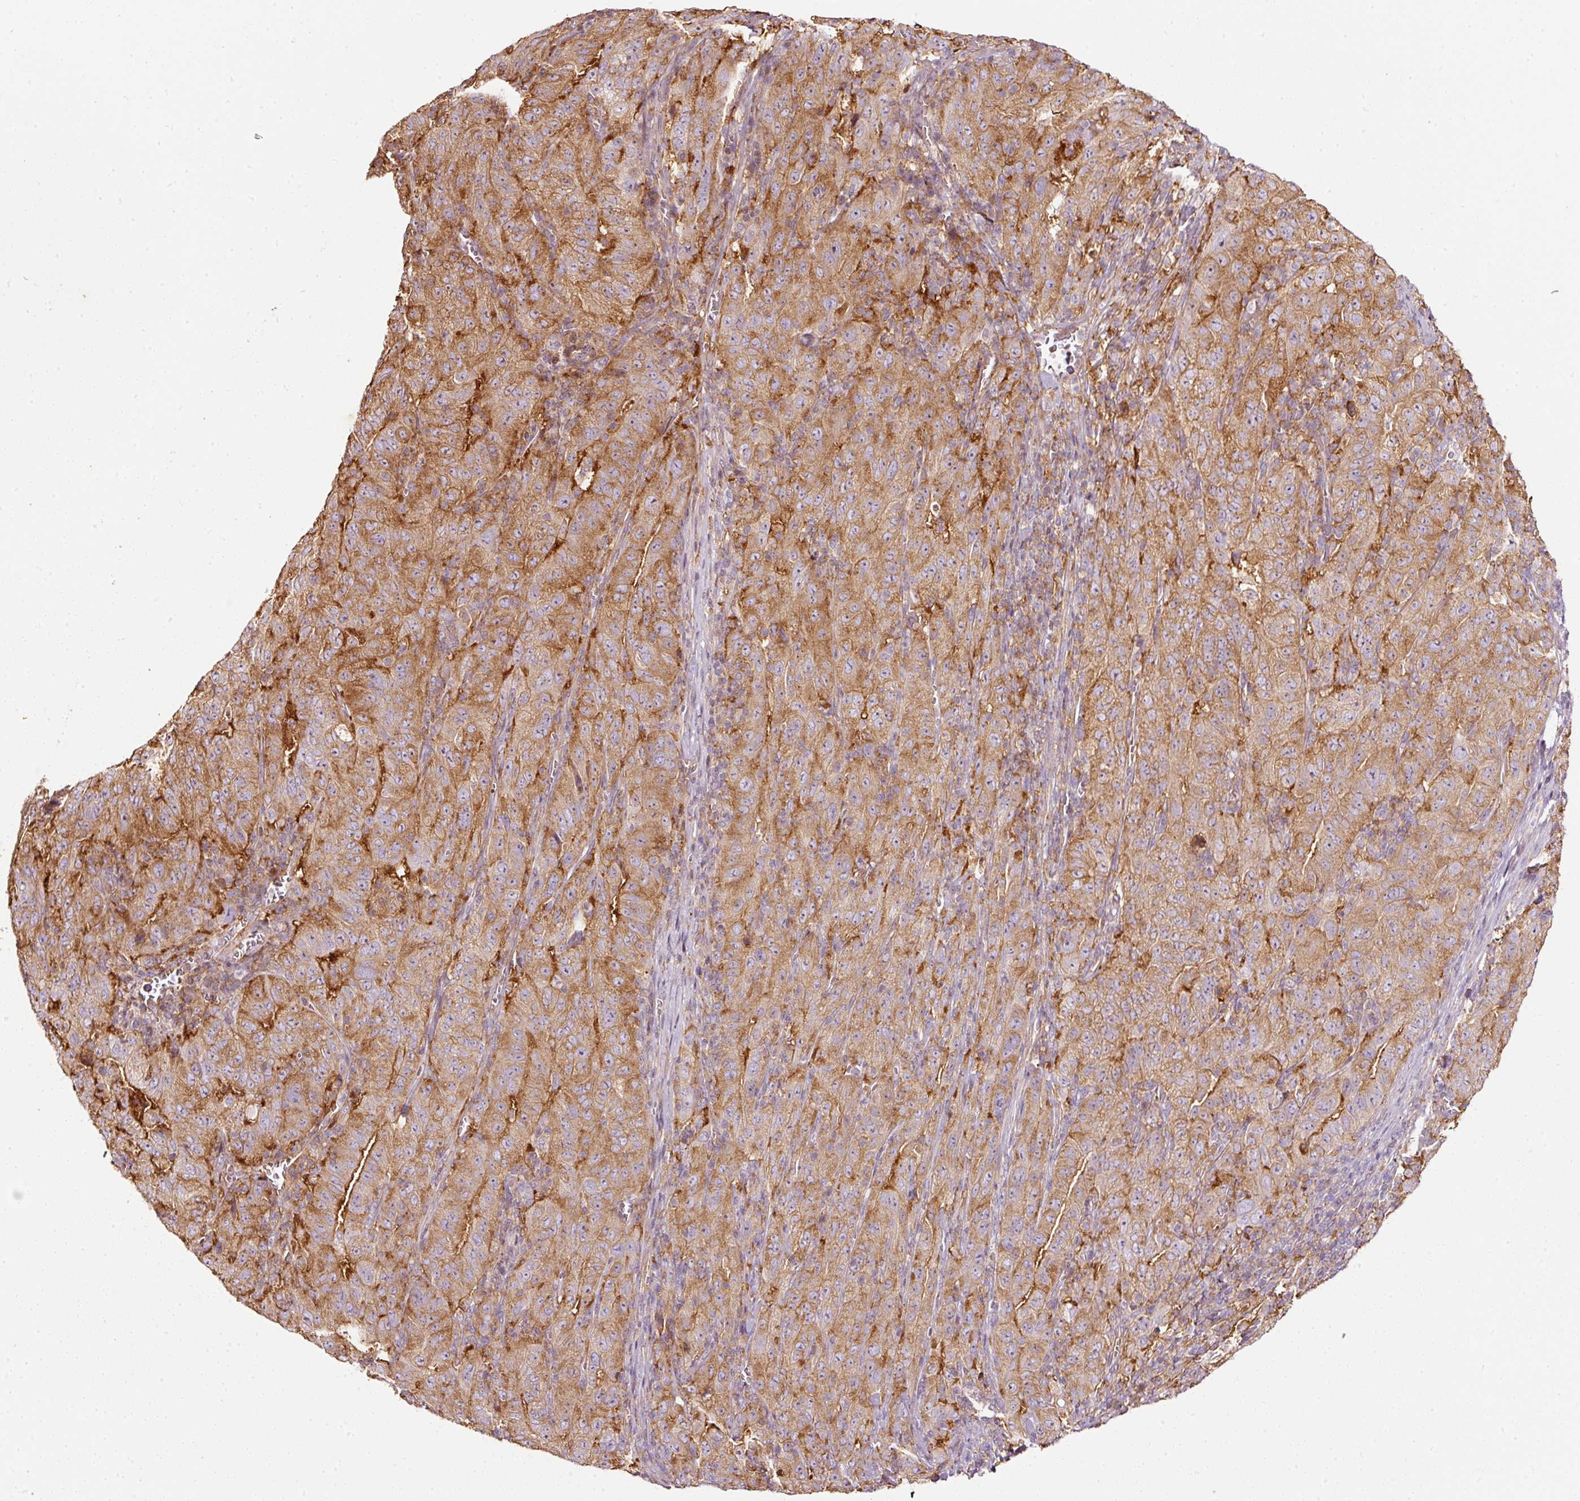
{"staining": {"intensity": "moderate", "quantity": ">75%", "location": "cytoplasmic/membranous"}, "tissue": "pancreatic cancer", "cell_type": "Tumor cells", "image_type": "cancer", "snomed": [{"axis": "morphology", "description": "Adenocarcinoma, NOS"}, {"axis": "topography", "description": "Pancreas"}], "caption": "A medium amount of moderate cytoplasmic/membranous expression is seen in about >75% of tumor cells in adenocarcinoma (pancreatic) tissue. (DAB (3,3'-diaminobenzidine) = brown stain, brightfield microscopy at high magnification).", "gene": "SCNM1", "patient": {"sex": "male", "age": 63}}